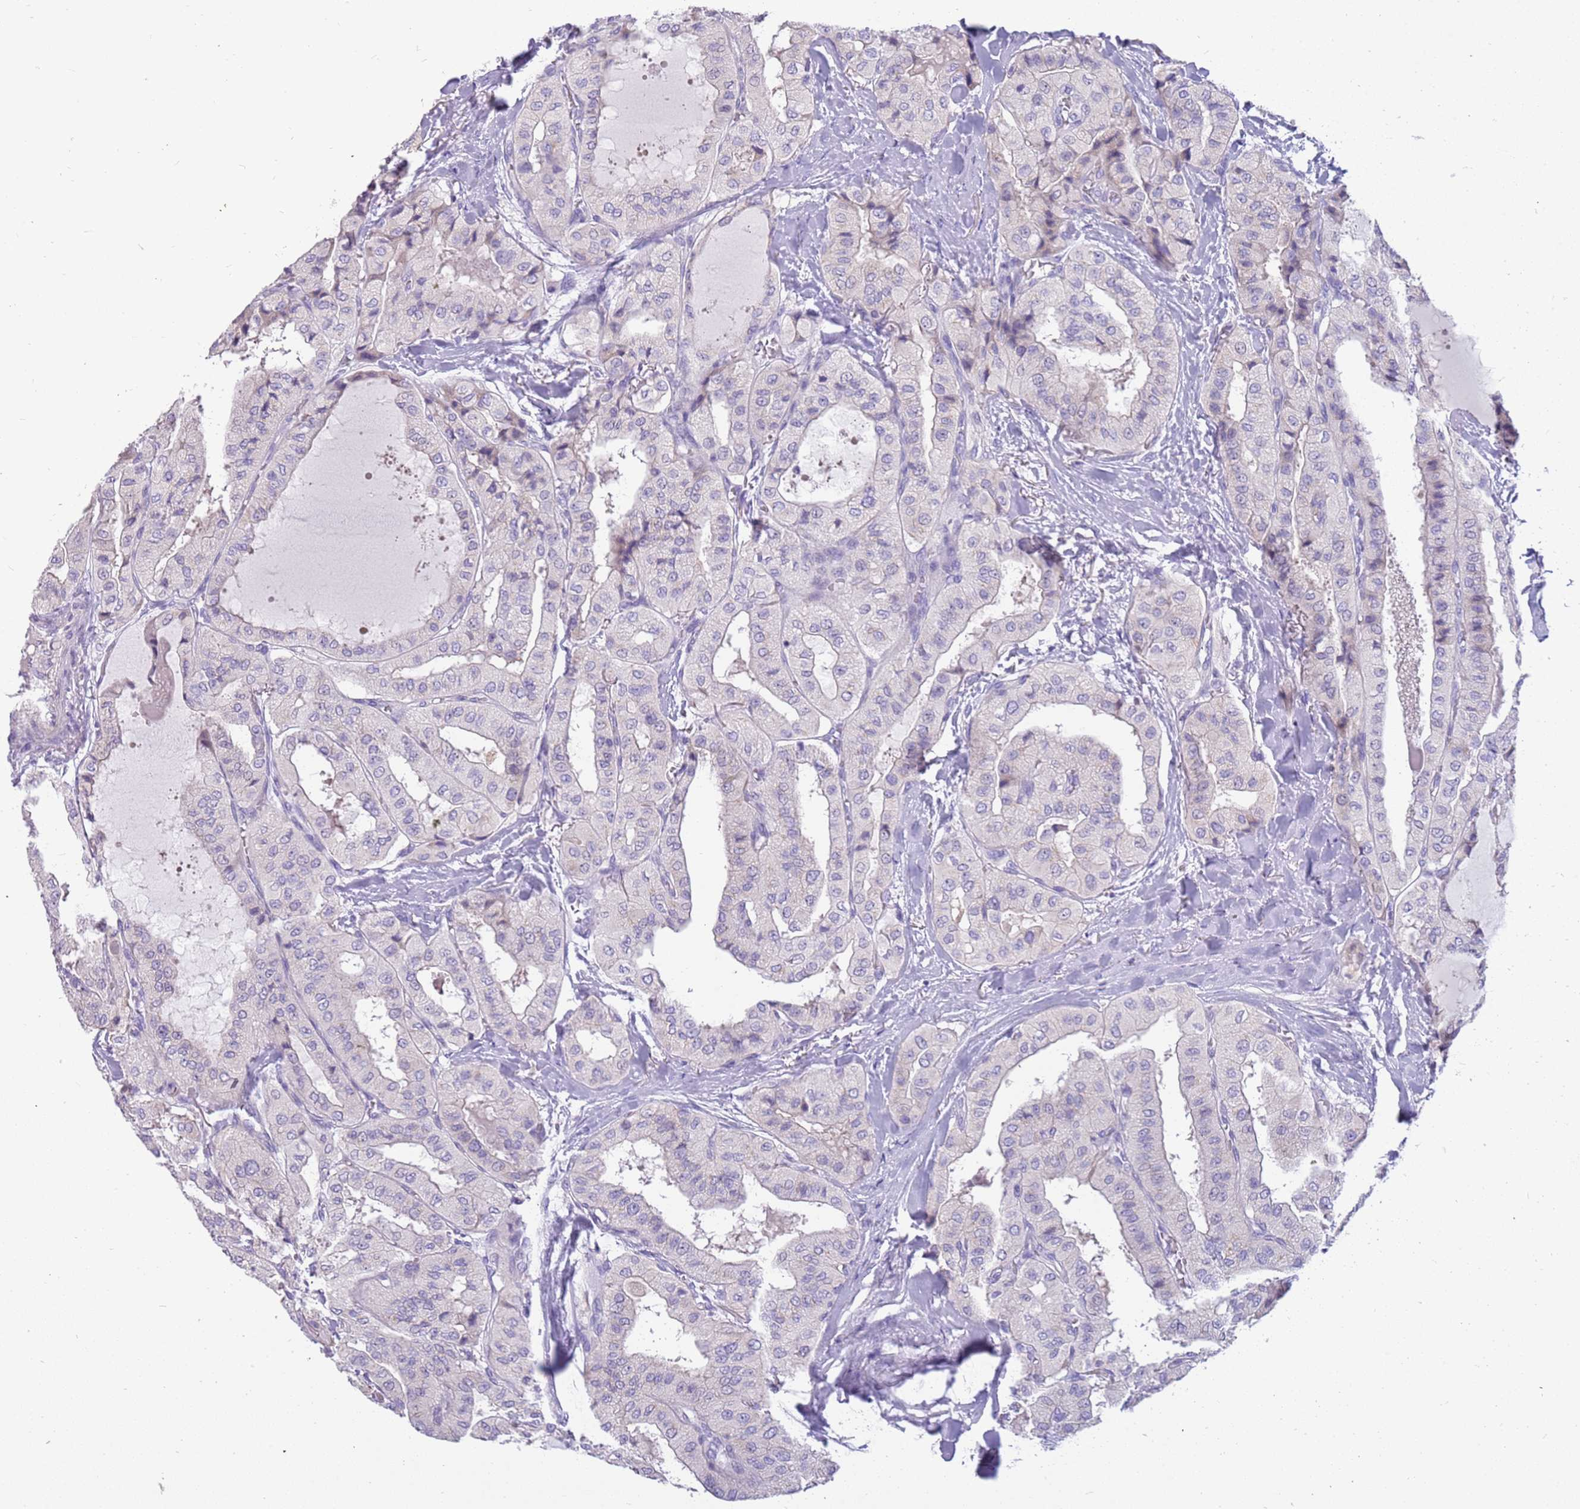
{"staining": {"intensity": "negative", "quantity": "none", "location": "none"}, "tissue": "thyroid cancer", "cell_type": "Tumor cells", "image_type": "cancer", "snomed": [{"axis": "morphology", "description": "Papillary adenocarcinoma, NOS"}, {"axis": "topography", "description": "Thyroid gland"}], "caption": "Immunohistochemistry (IHC) of thyroid cancer (papillary adenocarcinoma) shows no staining in tumor cells.", "gene": "RHCG", "patient": {"sex": "female", "age": 59}}